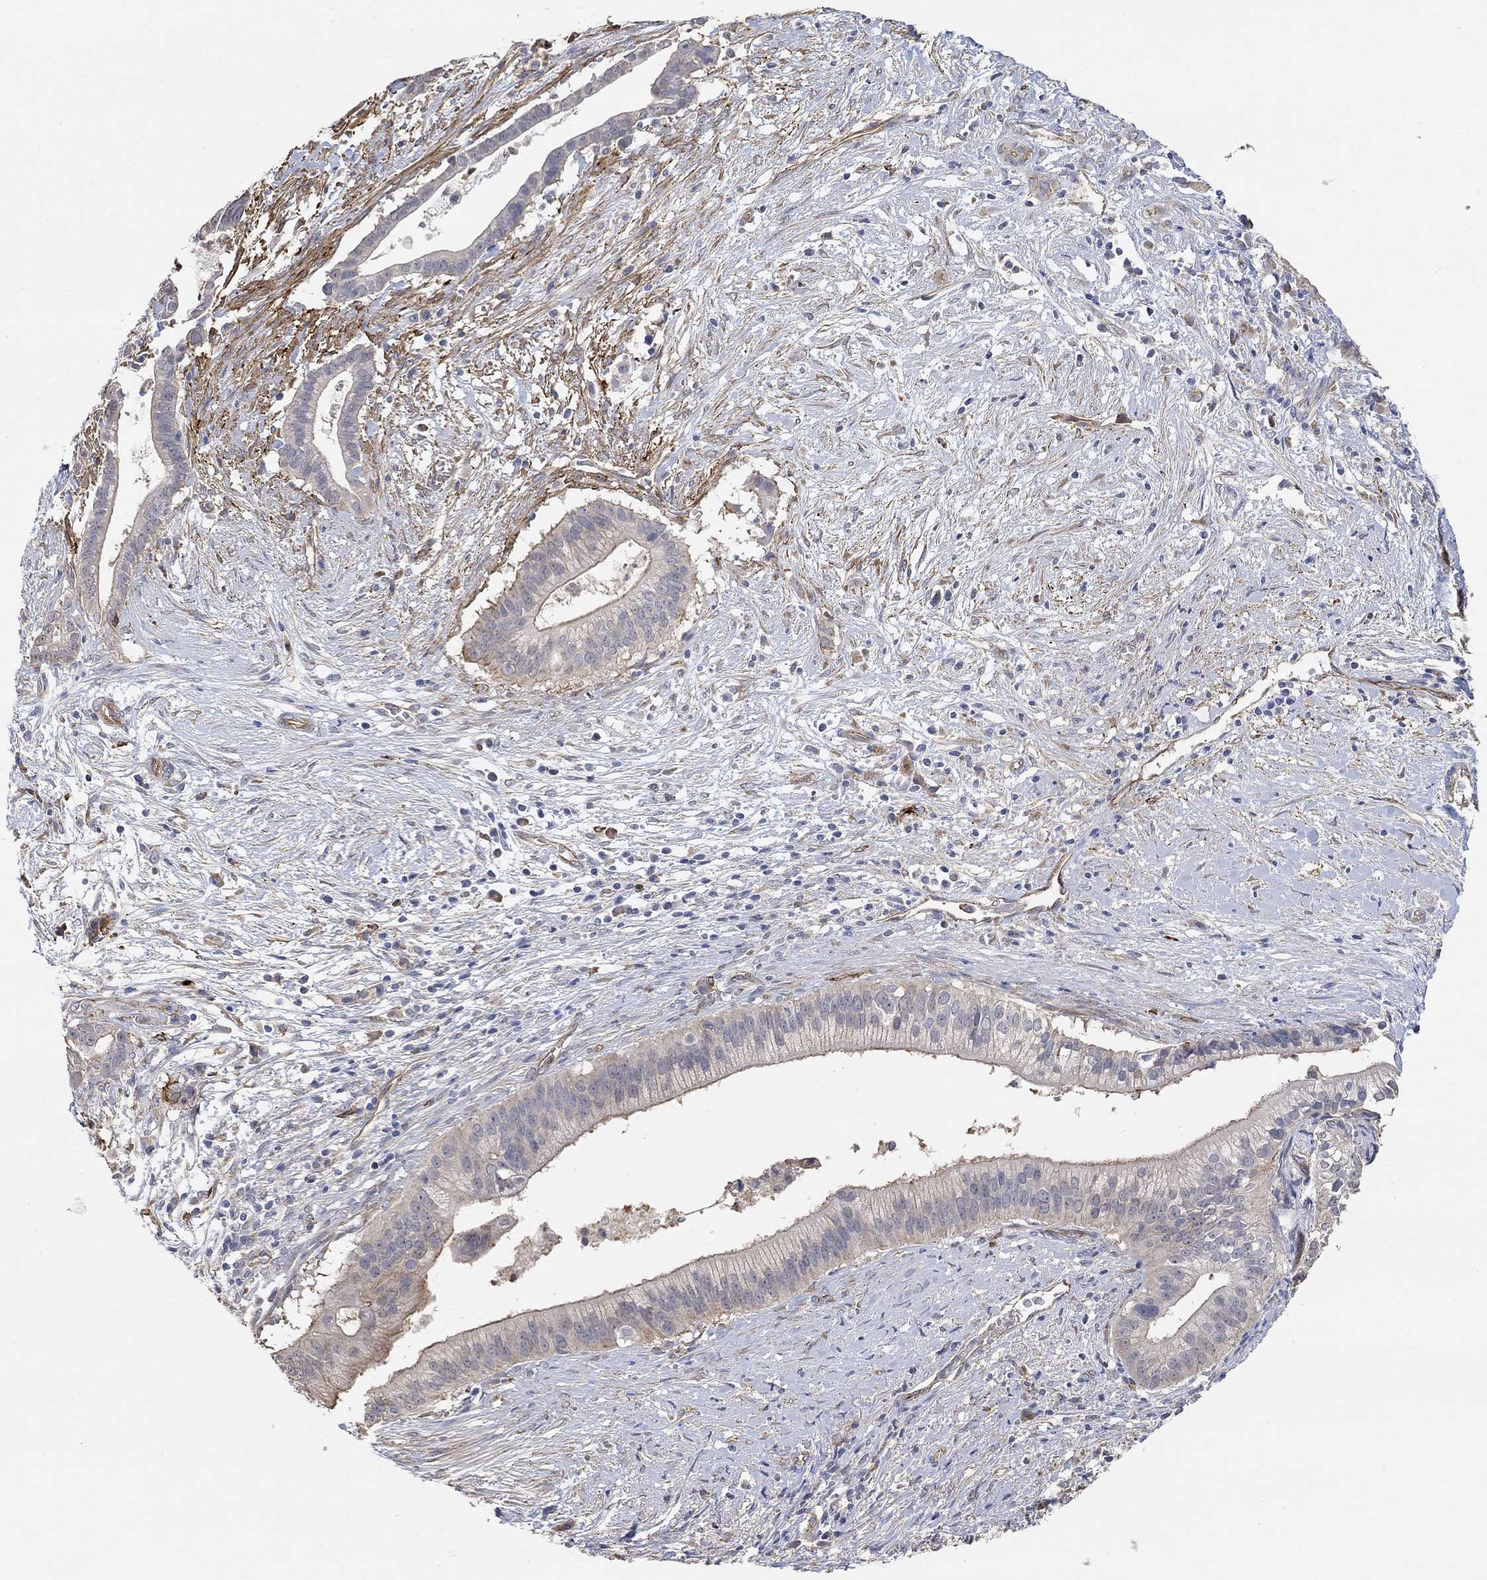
{"staining": {"intensity": "weak", "quantity": "<25%", "location": "cytoplasmic/membranous"}, "tissue": "pancreatic cancer", "cell_type": "Tumor cells", "image_type": "cancer", "snomed": [{"axis": "morphology", "description": "Adenocarcinoma, NOS"}, {"axis": "topography", "description": "Pancreas"}], "caption": "The histopathology image demonstrates no significant positivity in tumor cells of pancreatic adenocarcinoma.", "gene": "SYT16", "patient": {"sex": "male", "age": 61}}